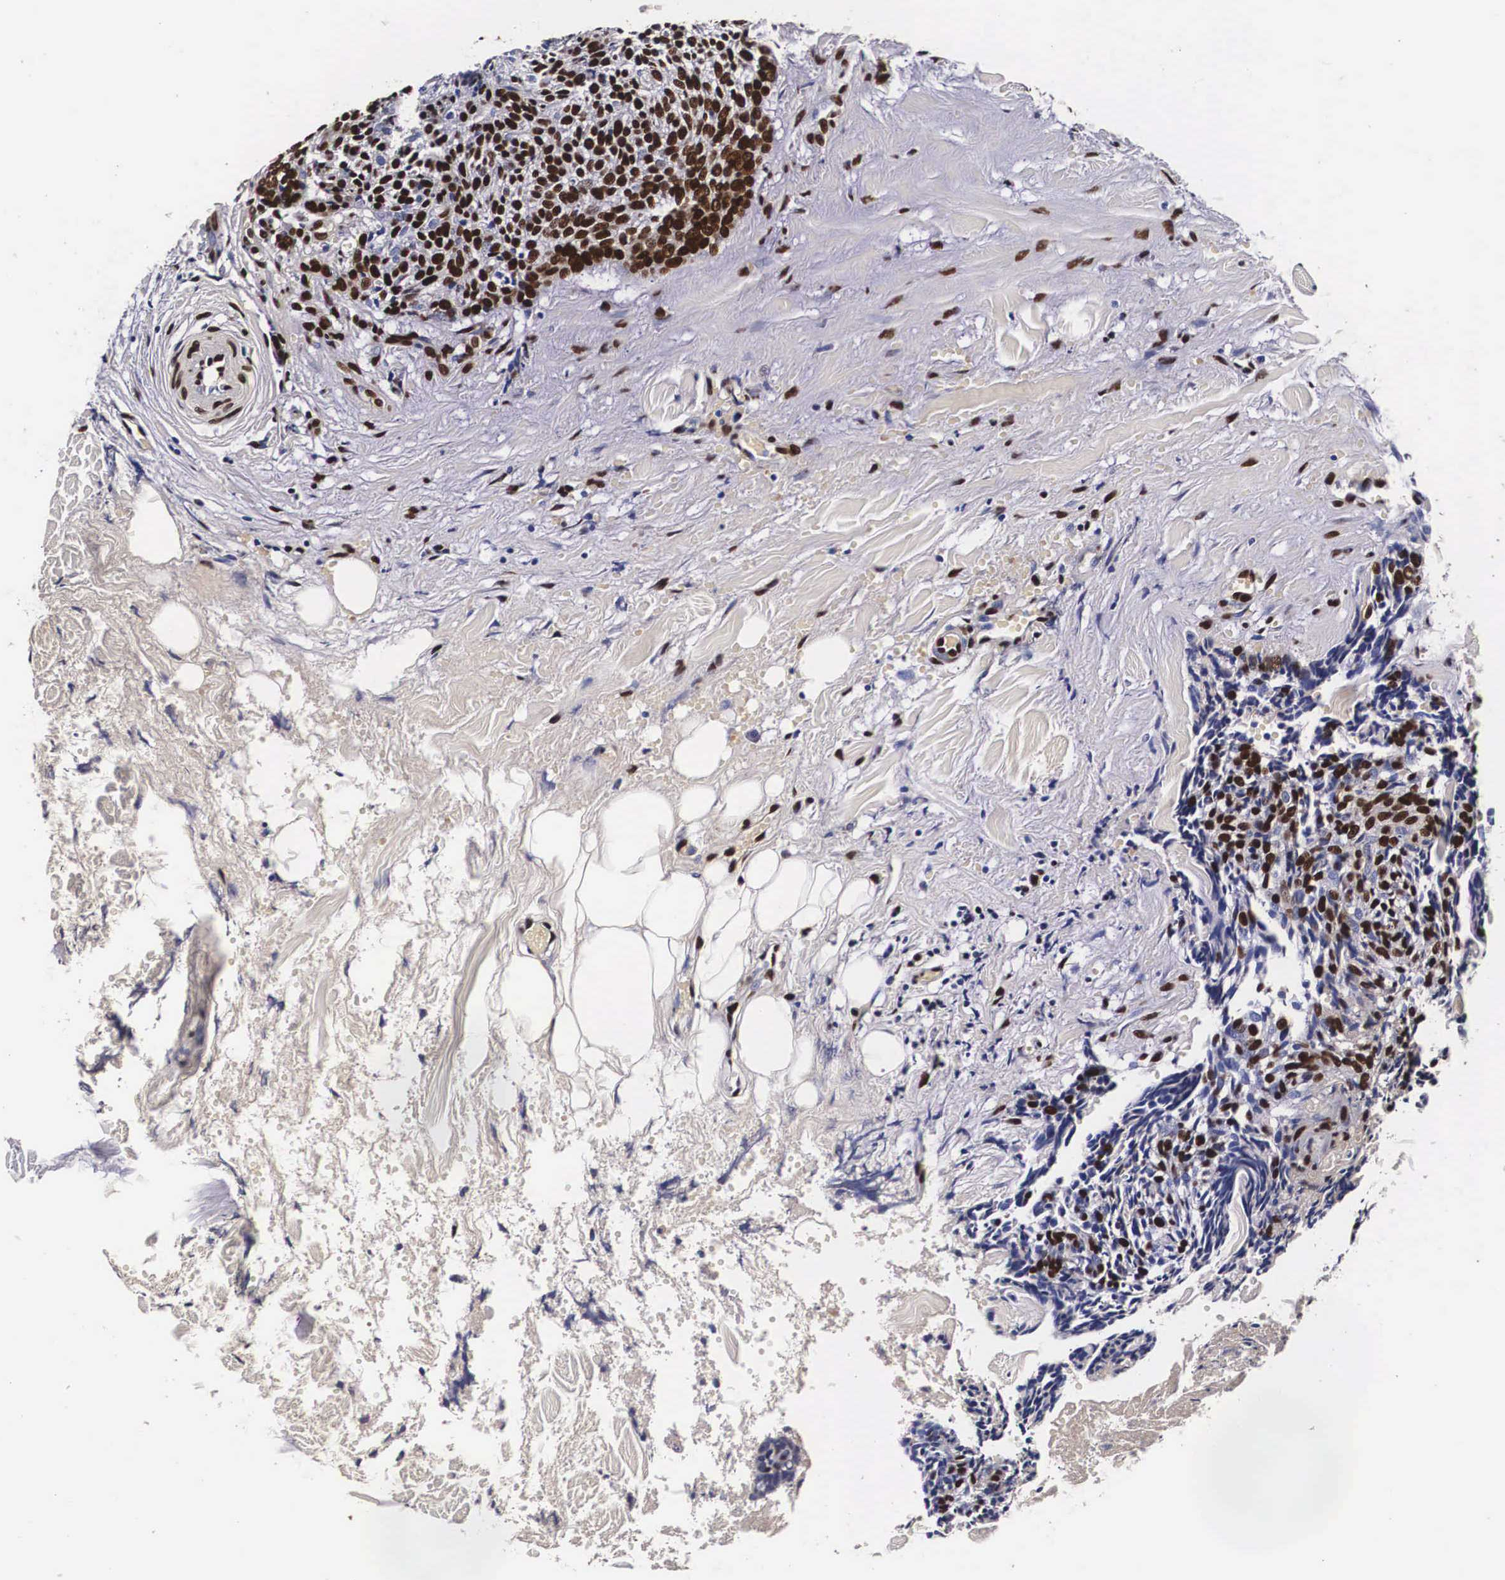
{"staining": {"intensity": "strong", "quantity": ">75%", "location": "nuclear"}, "tissue": "head and neck cancer", "cell_type": "Tumor cells", "image_type": "cancer", "snomed": [{"axis": "morphology", "description": "Squamous cell carcinoma, NOS"}, {"axis": "topography", "description": "Salivary gland"}, {"axis": "topography", "description": "Head-Neck"}], "caption": "There is high levels of strong nuclear positivity in tumor cells of squamous cell carcinoma (head and neck), as demonstrated by immunohistochemical staining (brown color).", "gene": "PABPN1", "patient": {"sex": "male", "age": 70}}